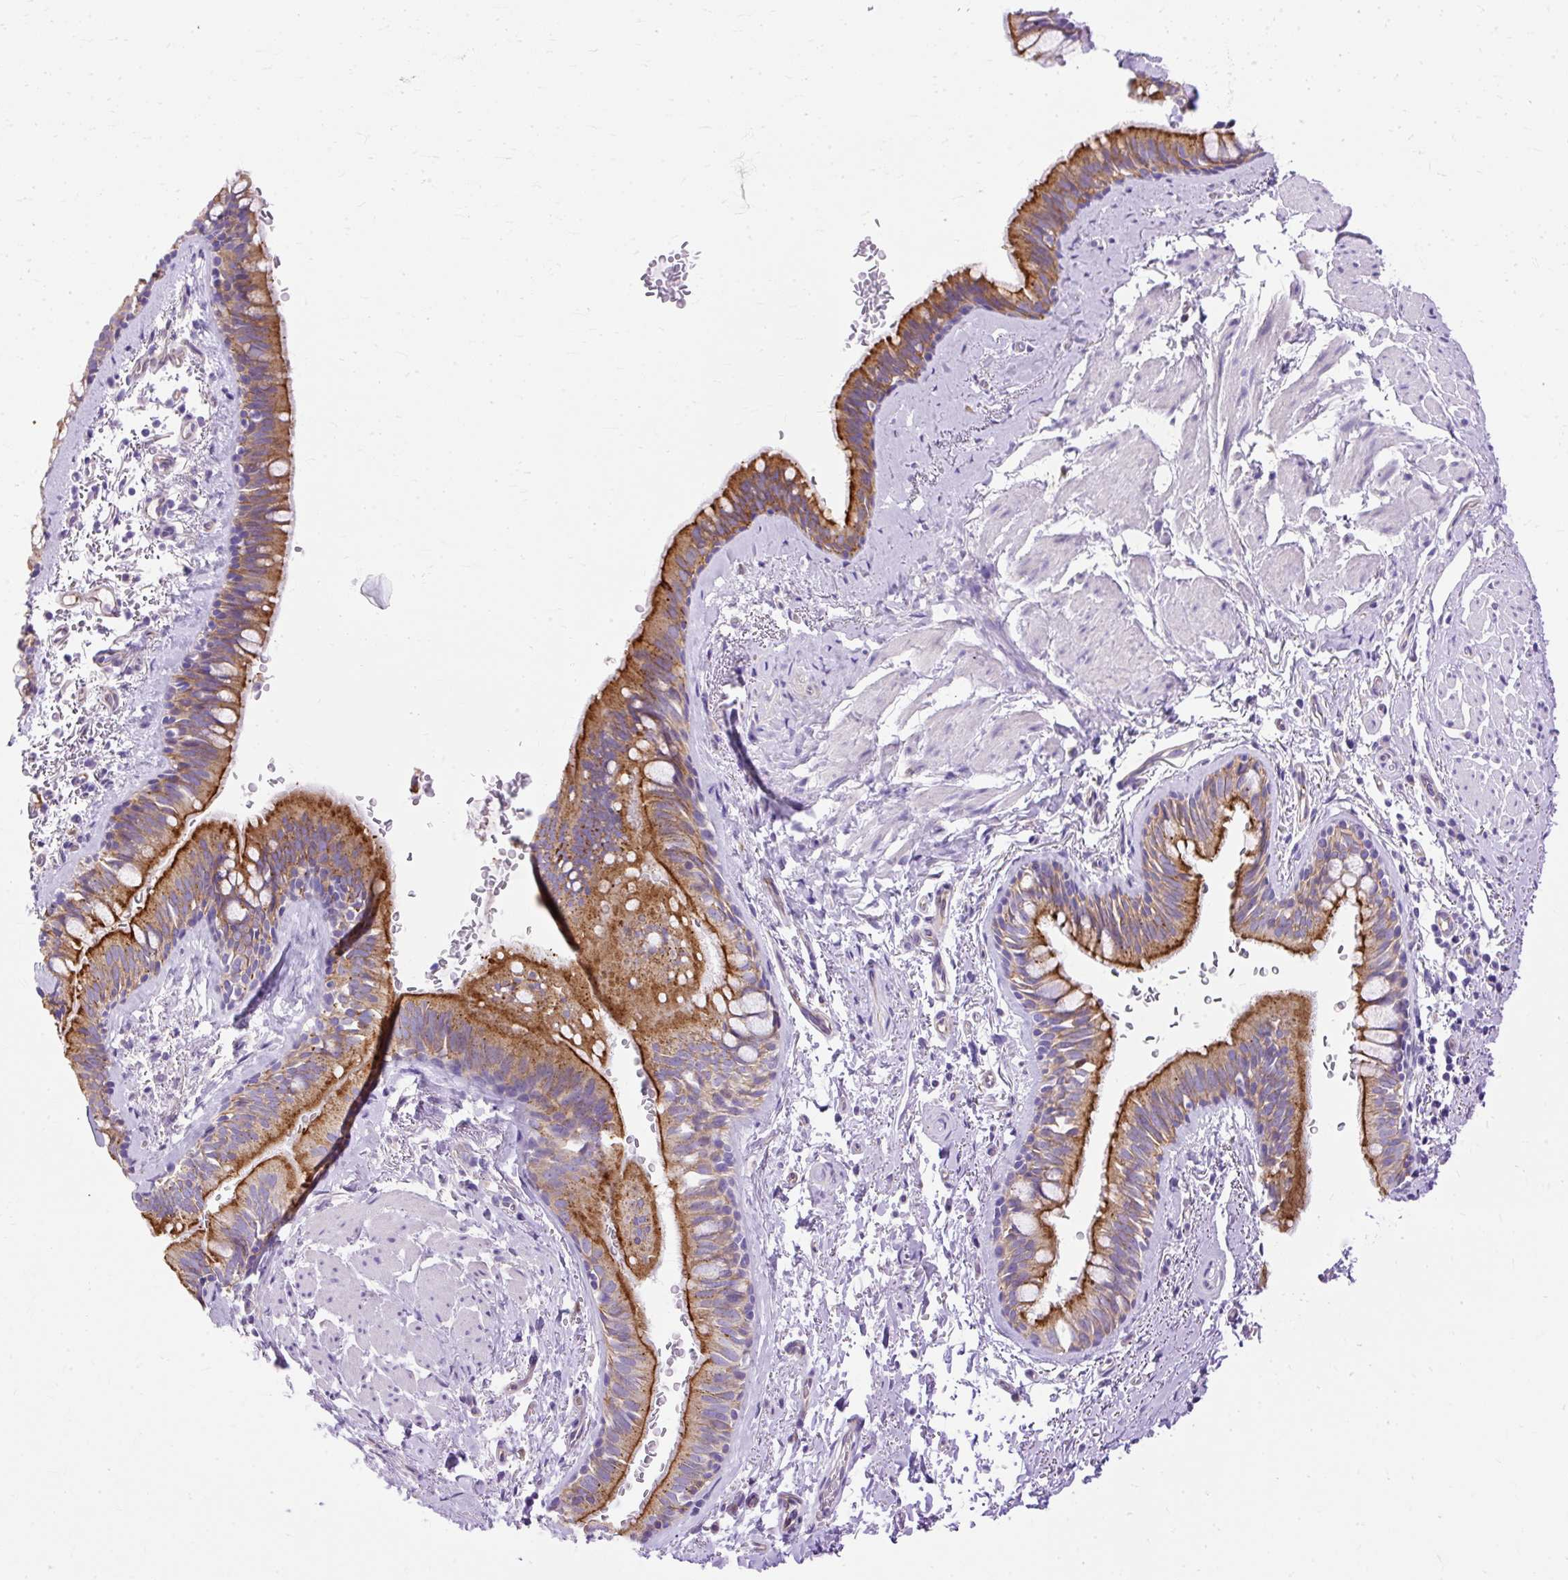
{"staining": {"intensity": "strong", "quantity": "25%-75%", "location": "cytoplasmic/membranous"}, "tissue": "bronchus", "cell_type": "Respiratory epithelial cells", "image_type": "normal", "snomed": [{"axis": "morphology", "description": "Normal tissue, NOS"}, {"axis": "topography", "description": "Bronchus"}], "caption": "High-power microscopy captured an immunohistochemistry (IHC) micrograph of normal bronchus, revealing strong cytoplasmic/membranous expression in about 25%-75% of respiratory epithelial cells. (Brightfield microscopy of DAB IHC at high magnification).", "gene": "MYO6", "patient": {"sex": "male", "age": 67}}